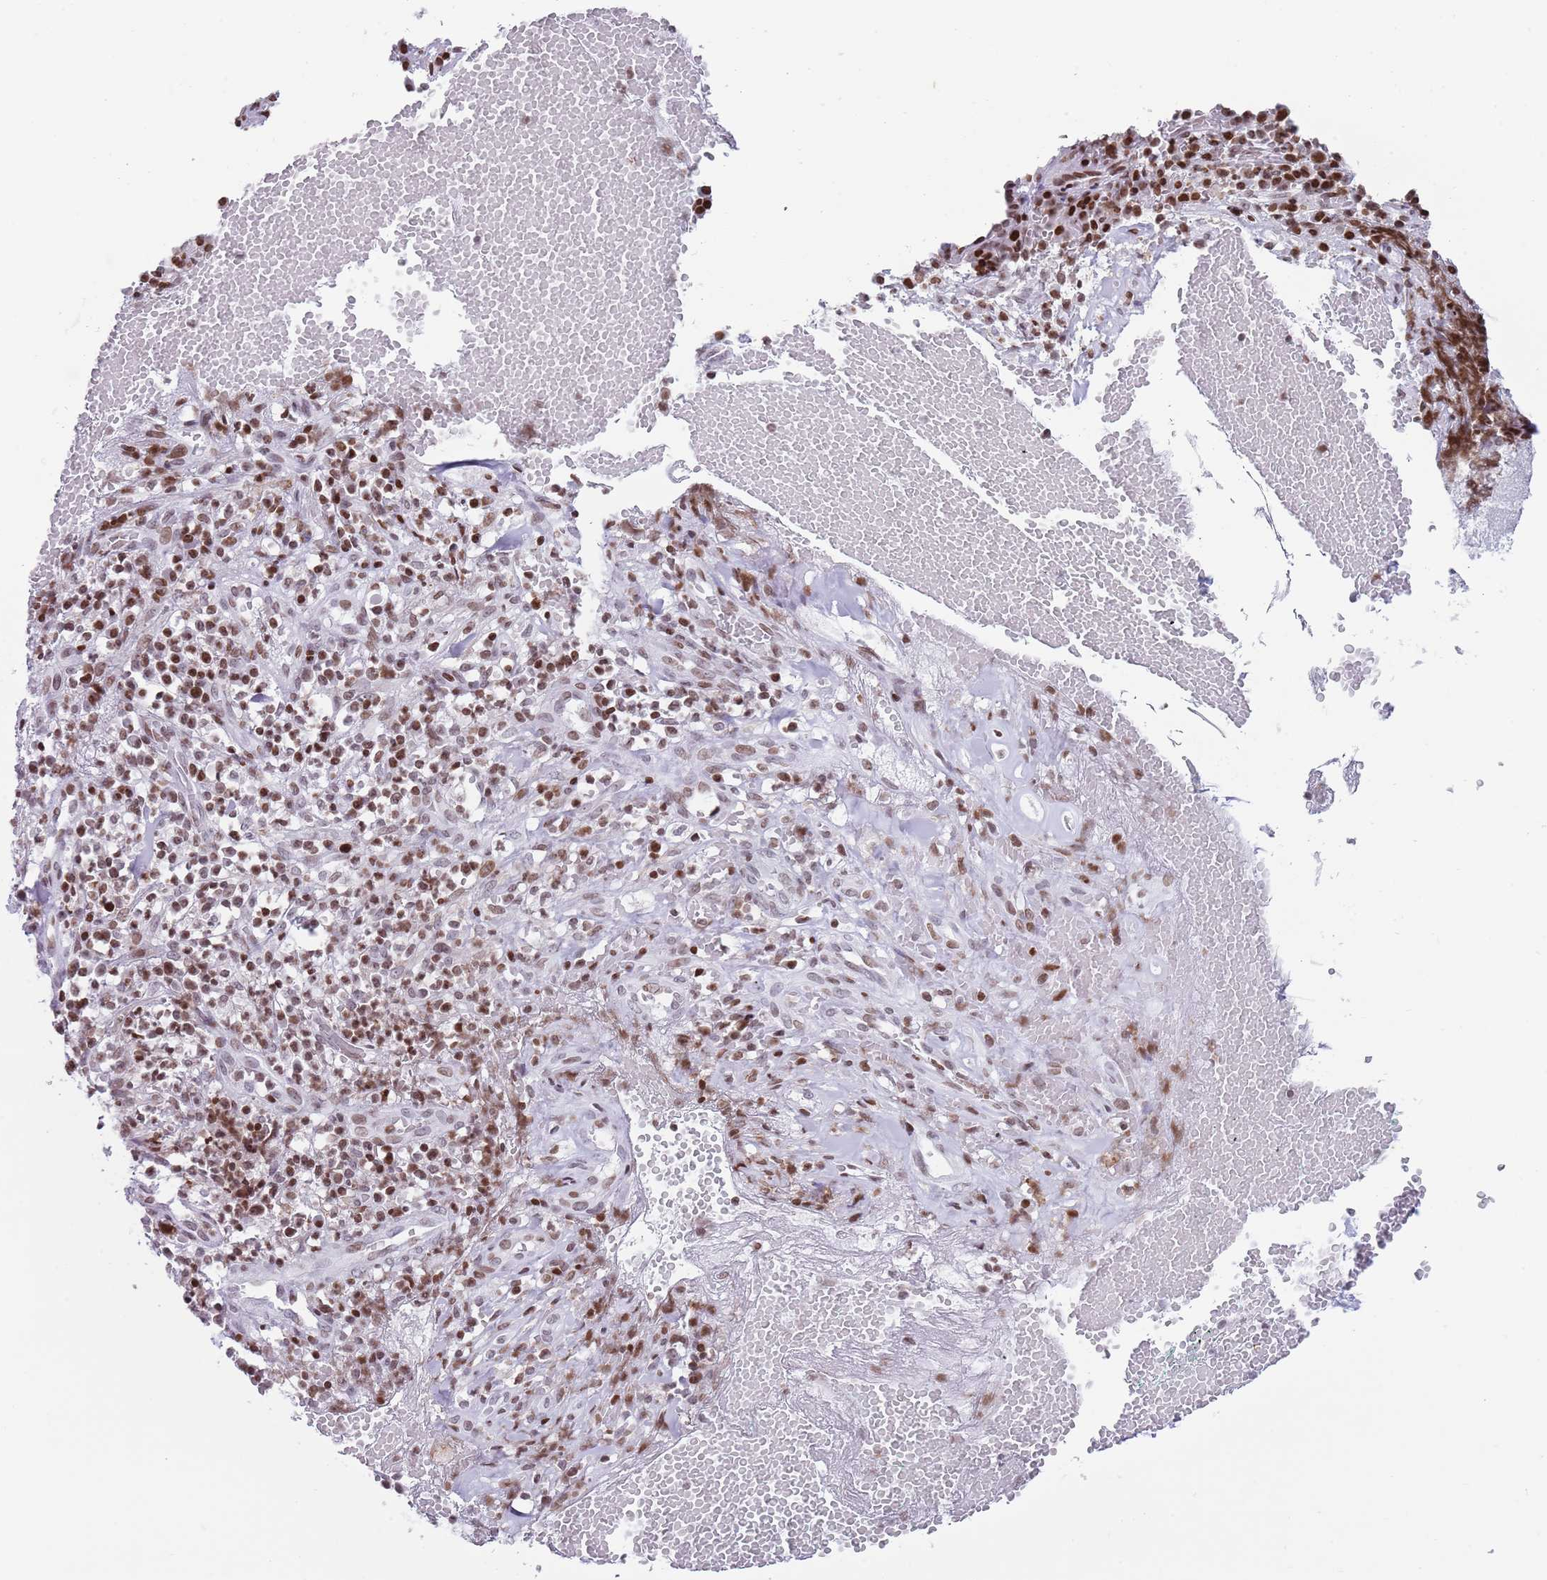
{"staining": {"intensity": "negative", "quantity": "none", "location": "none"}, "tissue": "adipose tissue", "cell_type": "Adipocytes", "image_type": "normal", "snomed": [{"axis": "morphology", "description": "Normal tissue, NOS"}, {"axis": "morphology", "description": "Basal cell carcinoma"}, {"axis": "topography", "description": "Cartilage tissue"}, {"axis": "topography", "description": "Nasopharynx"}, {"axis": "topography", "description": "Oral tissue"}], "caption": "High magnification brightfield microscopy of normal adipose tissue stained with DAB (3,3'-diaminobenzidine) (brown) and counterstained with hematoxylin (blue): adipocytes show no significant staining. The staining was performed using DAB (3,3'-diaminobenzidine) to visualize the protein expression in brown, while the nuclei were stained in blue with hematoxylin (Magnification: 20x).", "gene": "ENSG00000285547", "patient": {"sex": "female", "age": 77}}